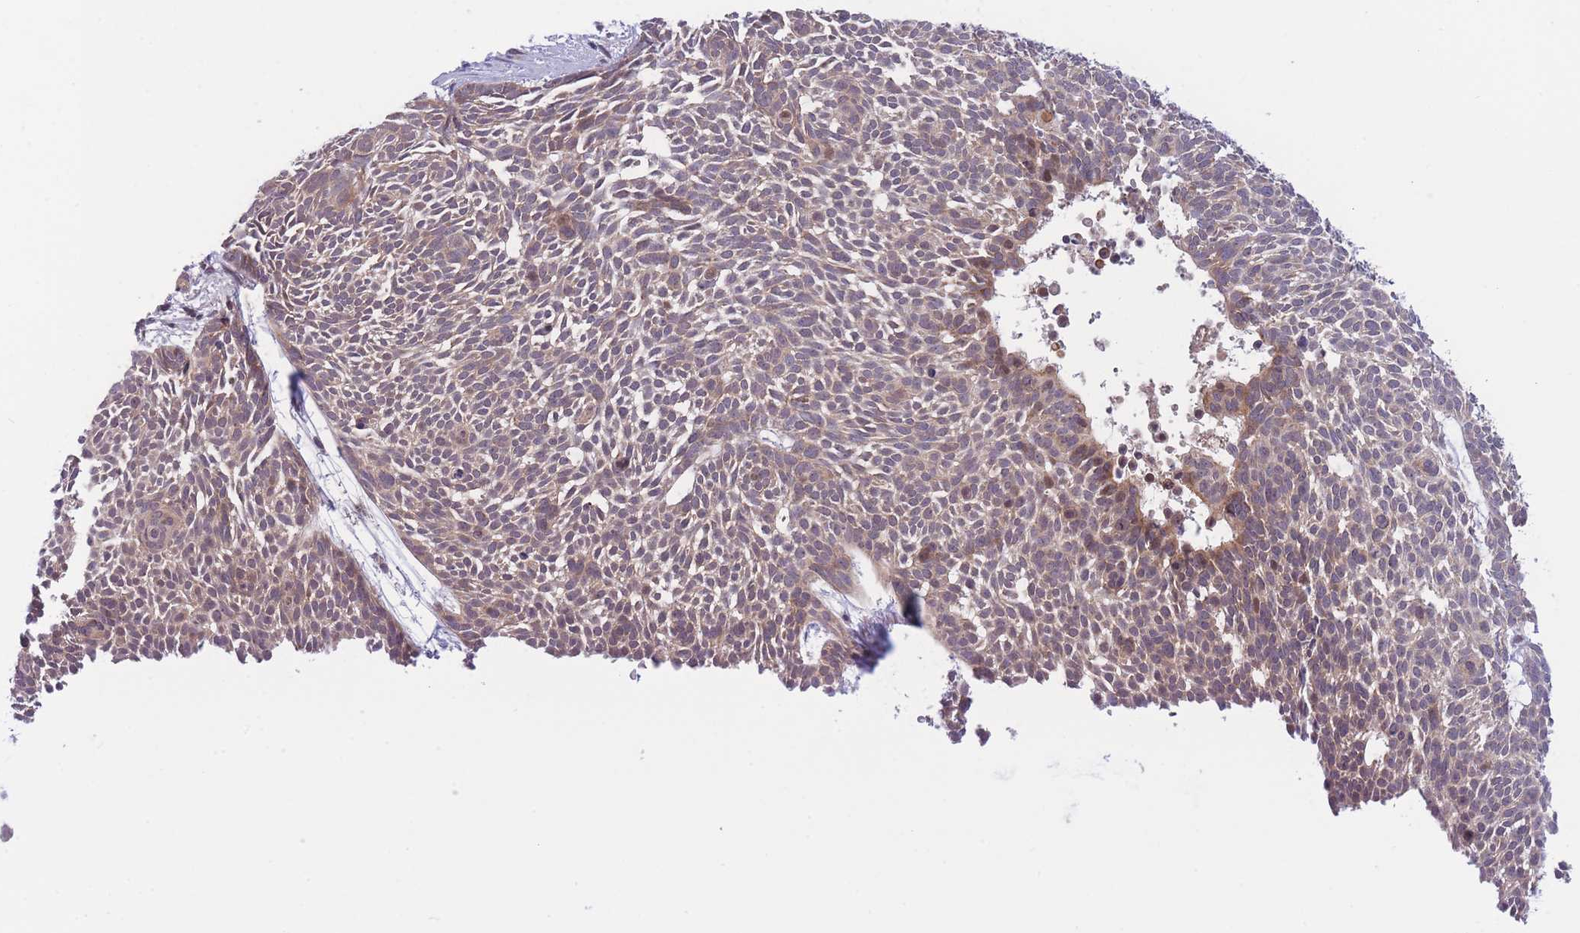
{"staining": {"intensity": "weak", "quantity": ">75%", "location": "cytoplasmic/membranous,nuclear"}, "tissue": "skin cancer", "cell_type": "Tumor cells", "image_type": "cancer", "snomed": [{"axis": "morphology", "description": "Basal cell carcinoma"}, {"axis": "topography", "description": "Skin"}], "caption": "DAB immunohistochemical staining of skin cancer (basal cell carcinoma) demonstrates weak cytoplasmic/membranous and nuclear protein positivity in about >75% of tumor cells.", "gene": "CDC25B", "patient": {"sex": "male", "age": 61}}